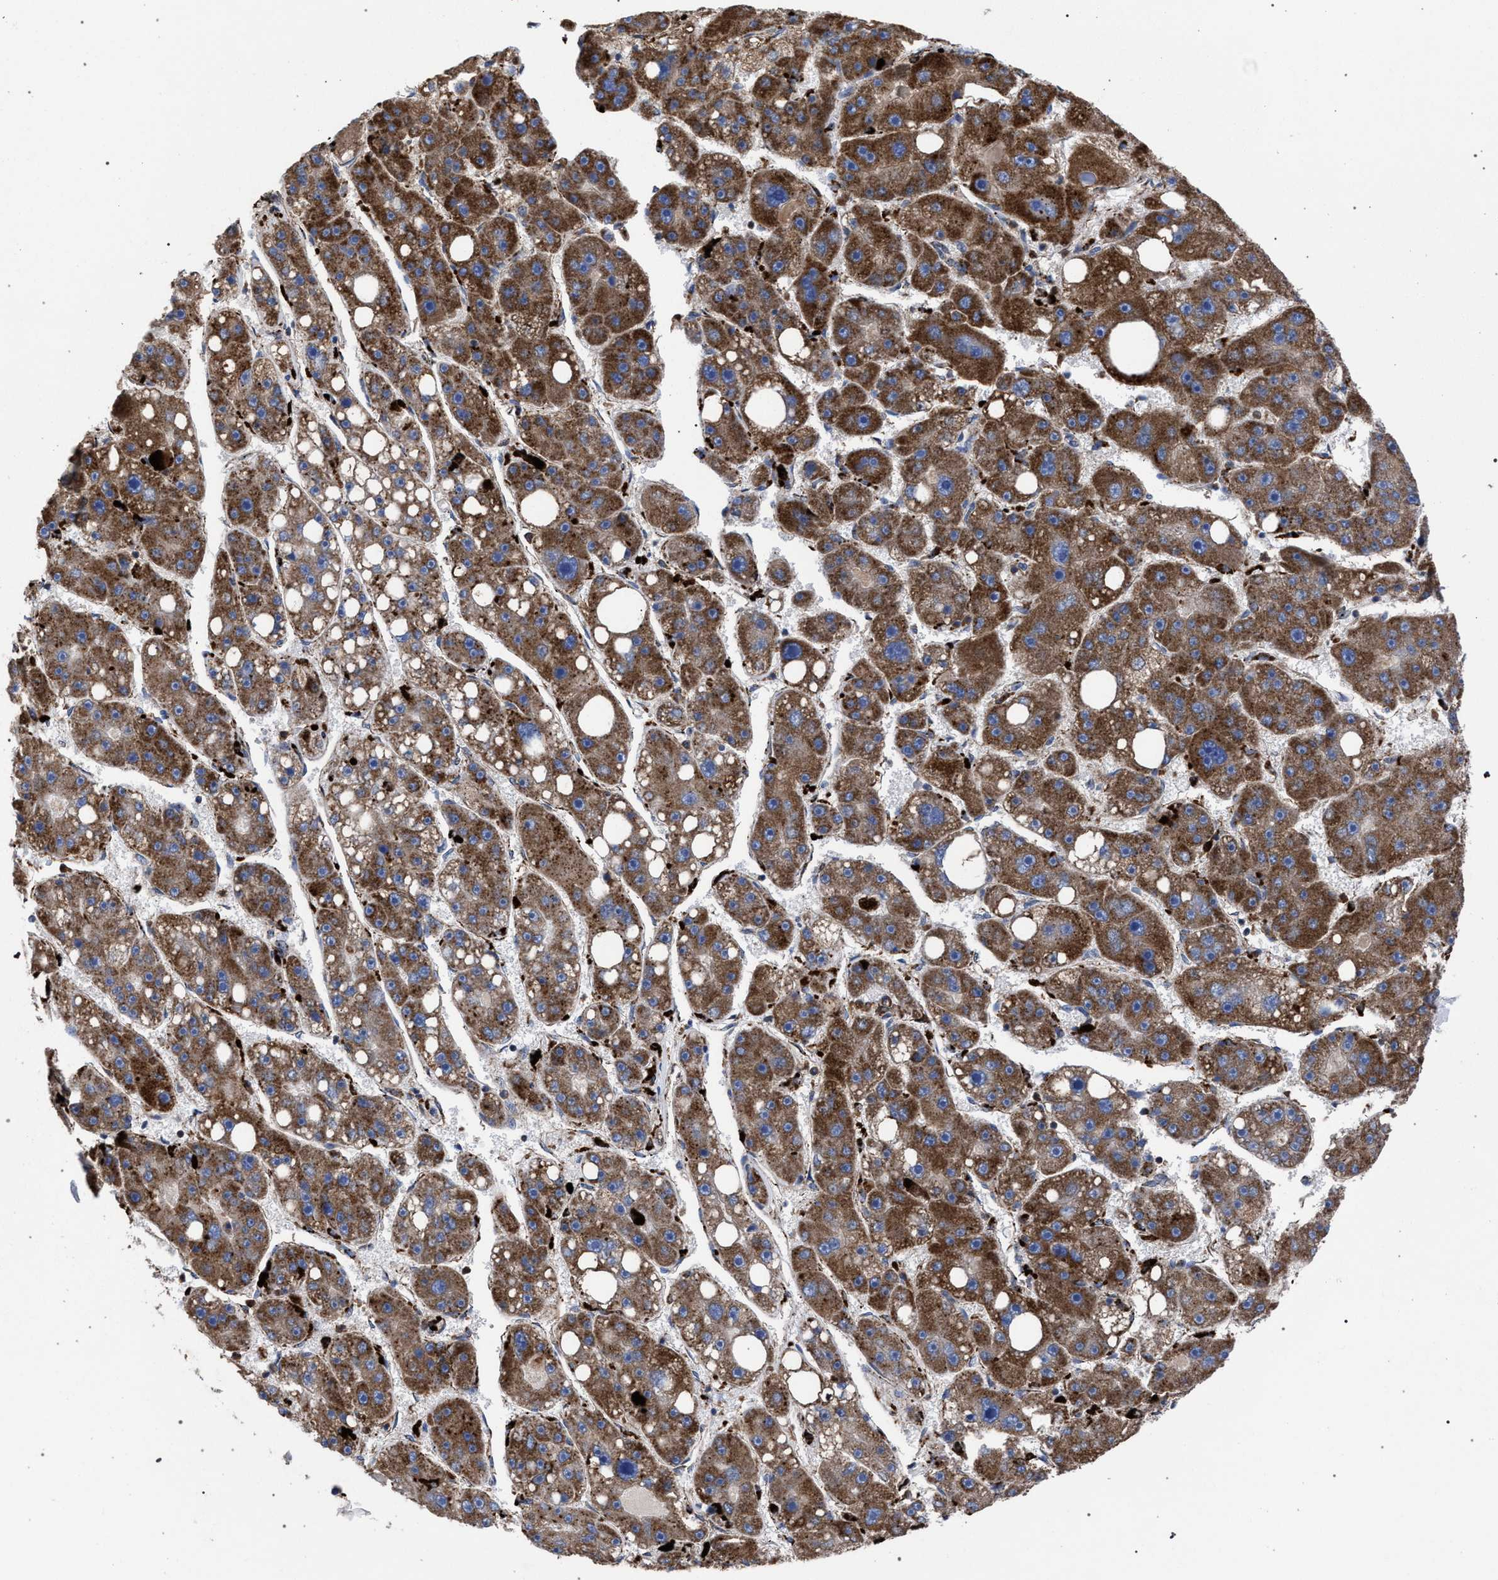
{"staining": {"intensity": "strong", "quantity": ">75%", "location": "cytoplasmic/membranous"}, "tissue": "liver cancer", "cell_type": "Tumor cells", "image_type": "cancer", "snomed": [{"axis": "morphology", "description": "Carcinoma, Hepatocellular, NOS"}, {"axis": "topography", "description": "Liver"}], "caption": "Hepatocellular carcinoma (liver) tissue demonstrates strong cytoplasmic/membranous expression in approximately >75% of tumor cells, visualized by immunohistochemistry. The protein is shown in brown color, while the nuclei are stained blue.", "gene": "PPT1", "patient": {"sex": "female", "age": 61}}